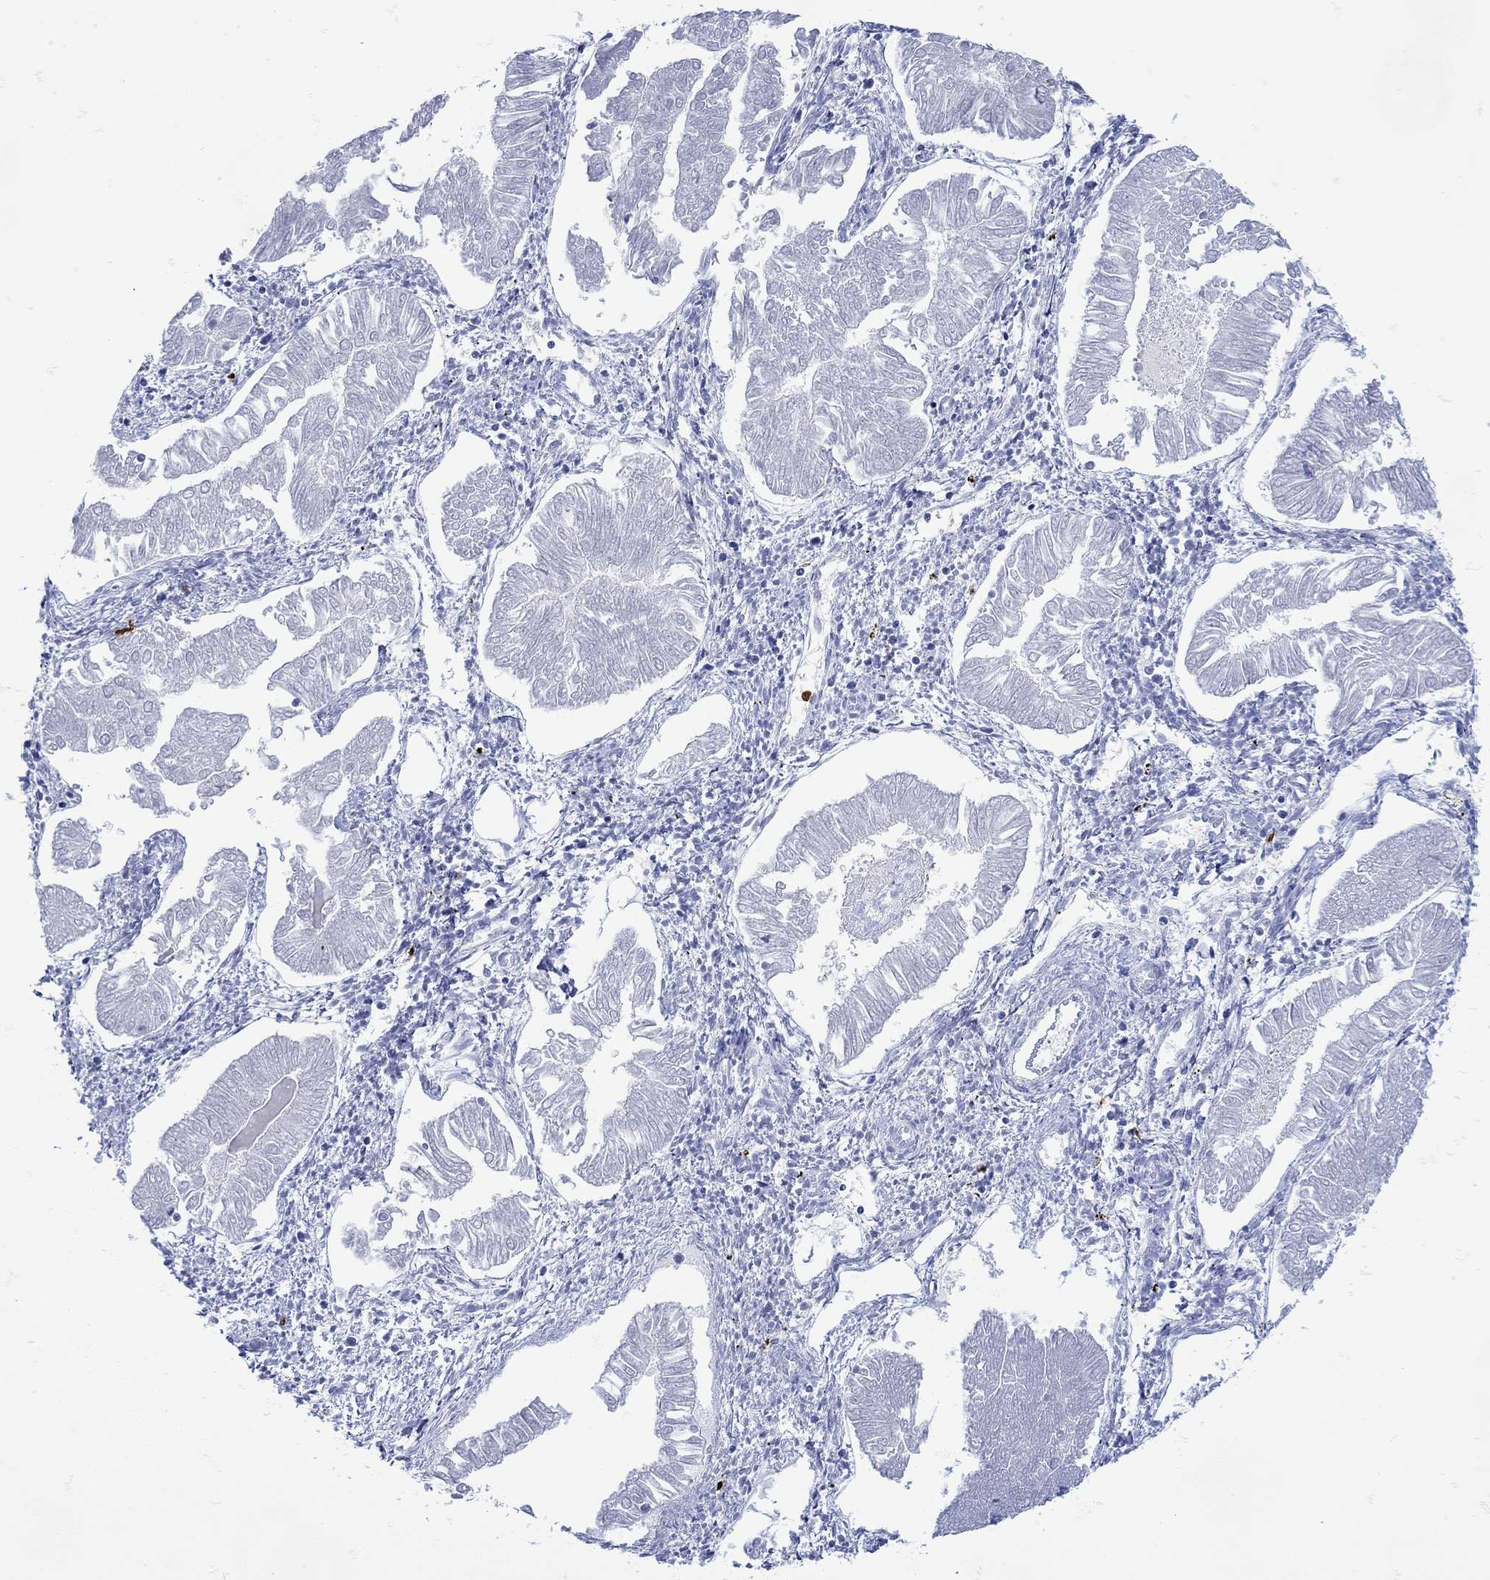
{"staining": {"intensity": "negative", "quantity": "none", "location": "none"}, "tissue": "endometrial cancer", "cell_type": "Tumor cells", "image_type": "cancer", "snomed": [{"axis": "morphology", "description": "Adenocarcinoma, NOS"}, {"axis": "topography", "description": "Endometrium"}], "caption": "Tumor cells are negative for protein expression in human endometrial cancer.", "gene": "LINGO3", "patient": {"sex": "female", "age": 53}}